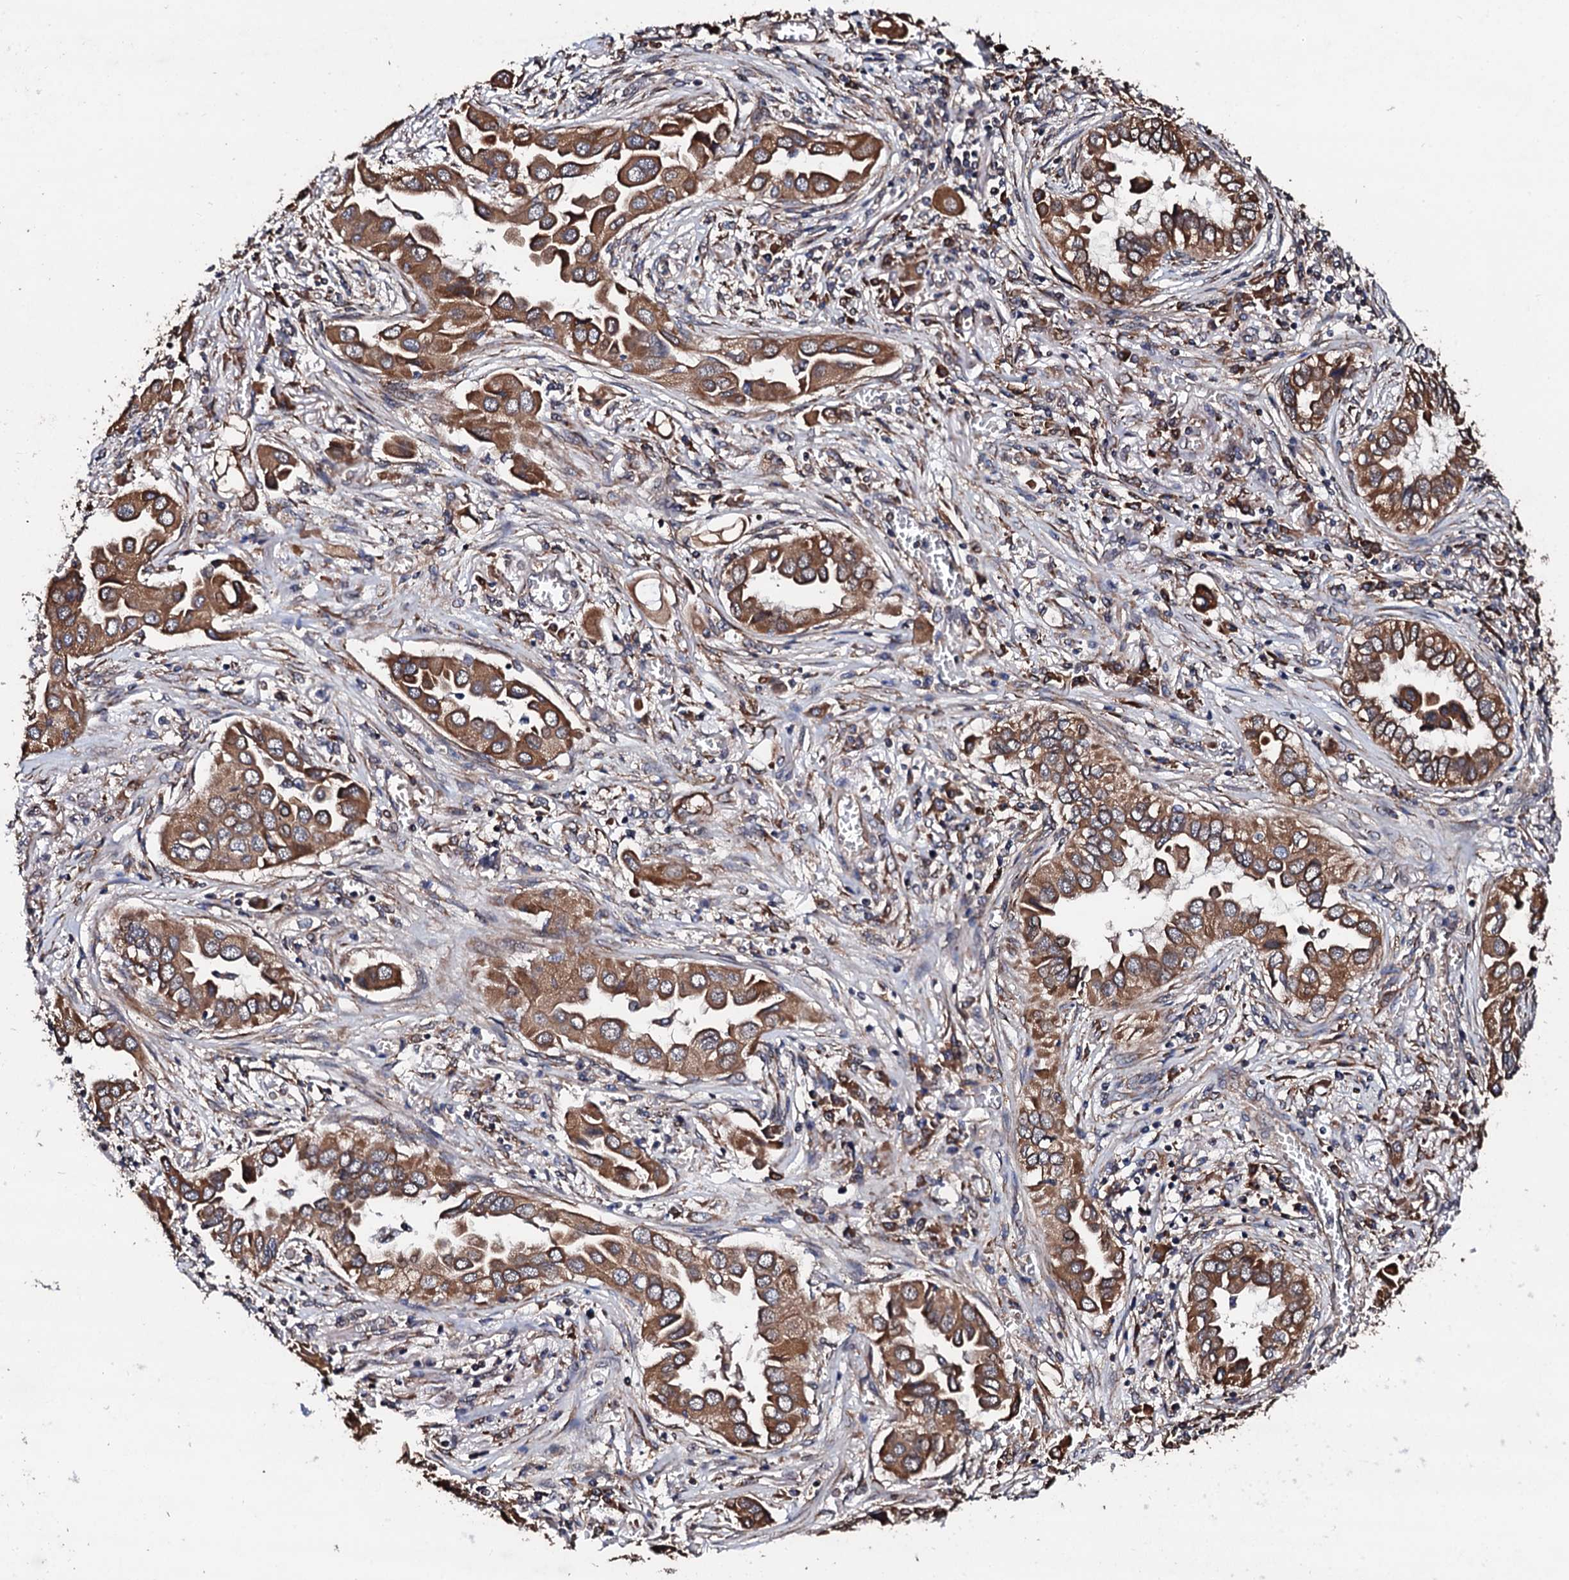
{"staining": {"intensity": "strong", "quantity": ">75%", "location": "cytoplasmic/membranous"}, "tissue": "lung cancer", "cell_type": "Tumor cells", "image_type": "cancer", "snomed": [{"axis": "morphology", "description": "Adenocarcinoma, NOS"}, {"axis": "topography", "description": "Lung"}], "caption": "There is high levels of strong cytoplasmic/membranous expression in tumor cells of lung cancer, as demonstrated by immunohistochemical staining (brown color).", "gene": "CKAP5", "patient": {"sex": "female", "age": 76}}